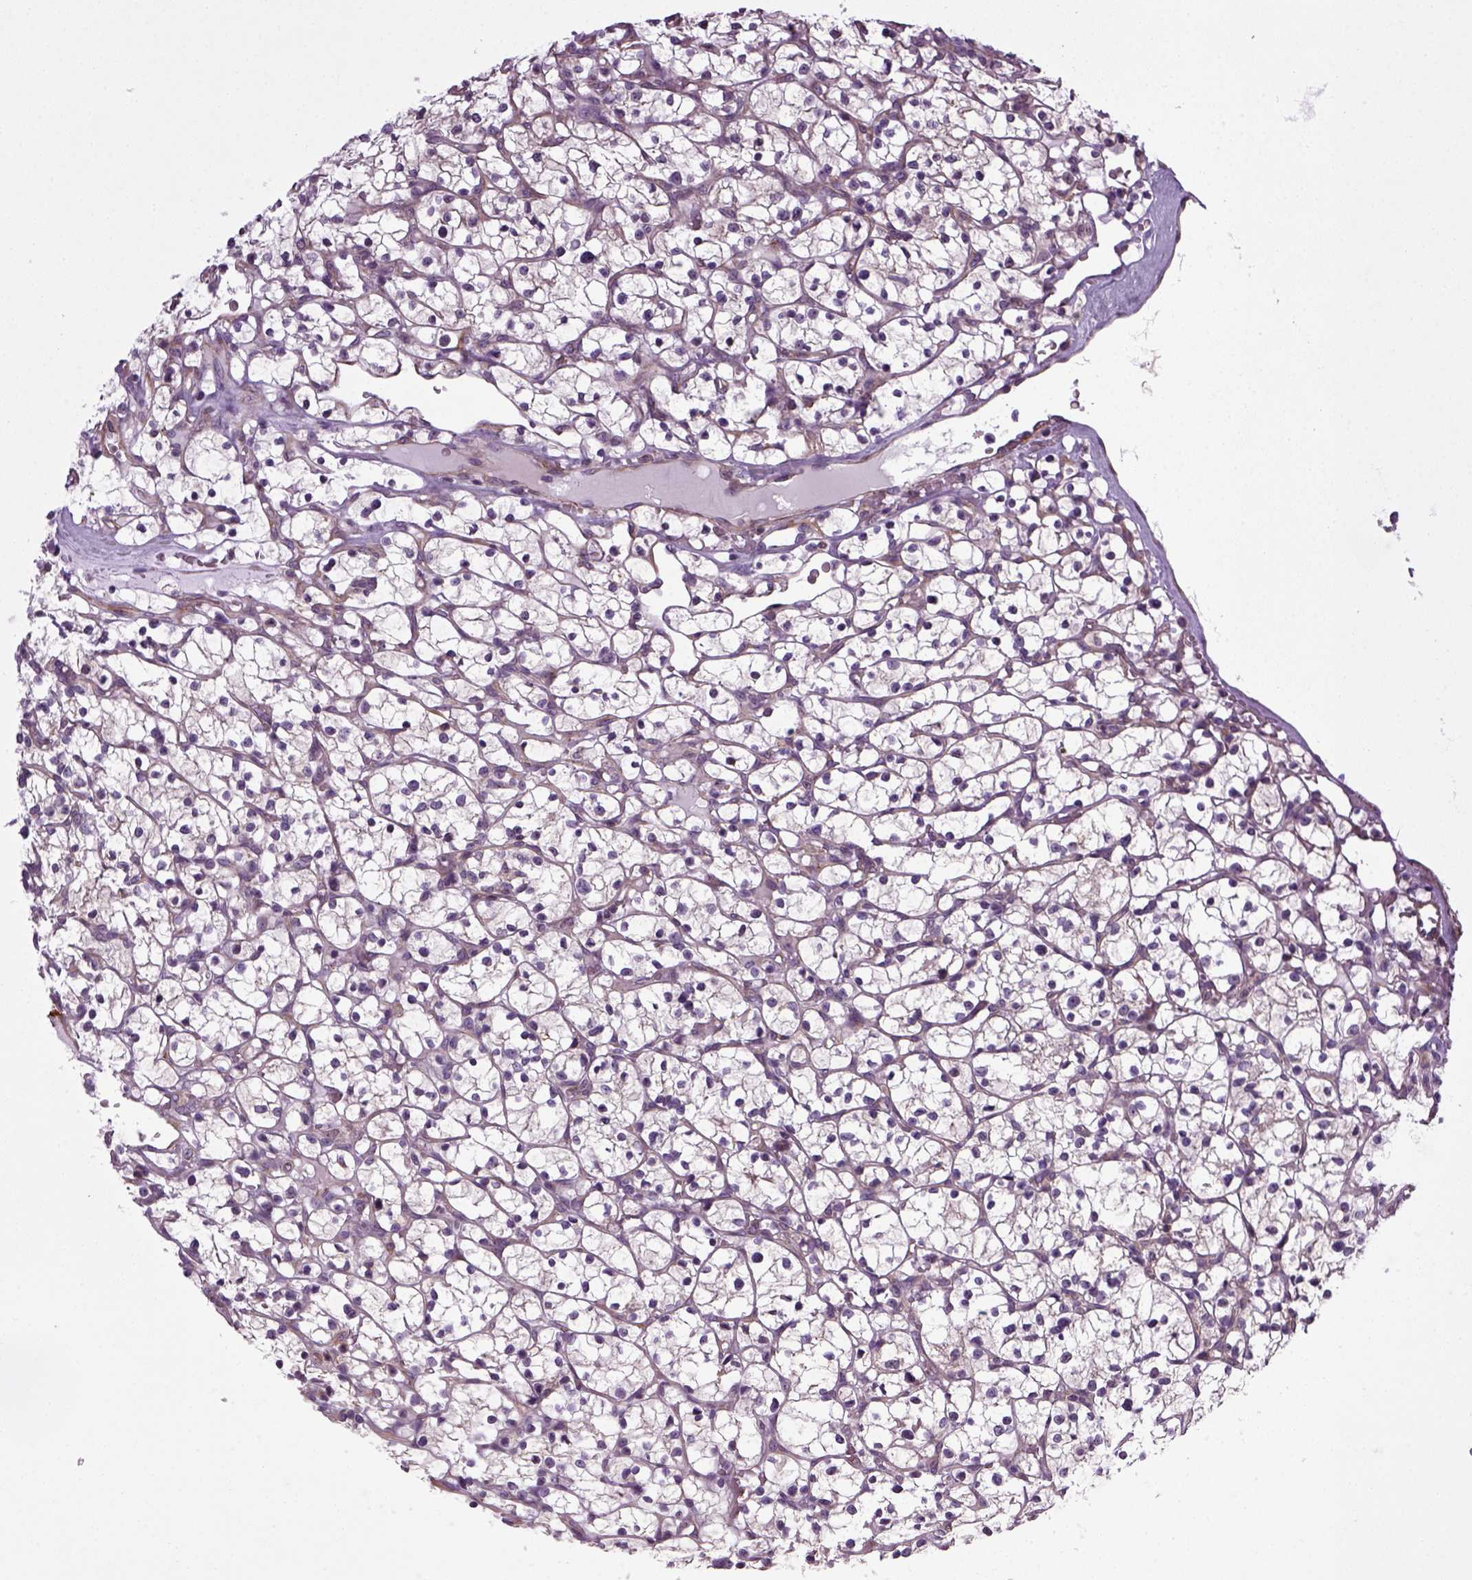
{"staining": {"intensity": "negative", "quantity": "none", "location": "none"}, "tissue": "renal cancer", "cell_type": "Tumor cells", "image_type": "cancer", "snomed": [{"axis": "morphology", "description": "Adenocarcinoma, NOS"}, {"axis": "topography", "description": "Kidney"}], "caption": "High power microscopy micrograph of an immunohistochemistry (IHC) image of adenocarcinoma (renal), revealing no significant expression in tumor cells.", "gene": "TPRG1", "patient": {"sex": "female", "age": 64}}